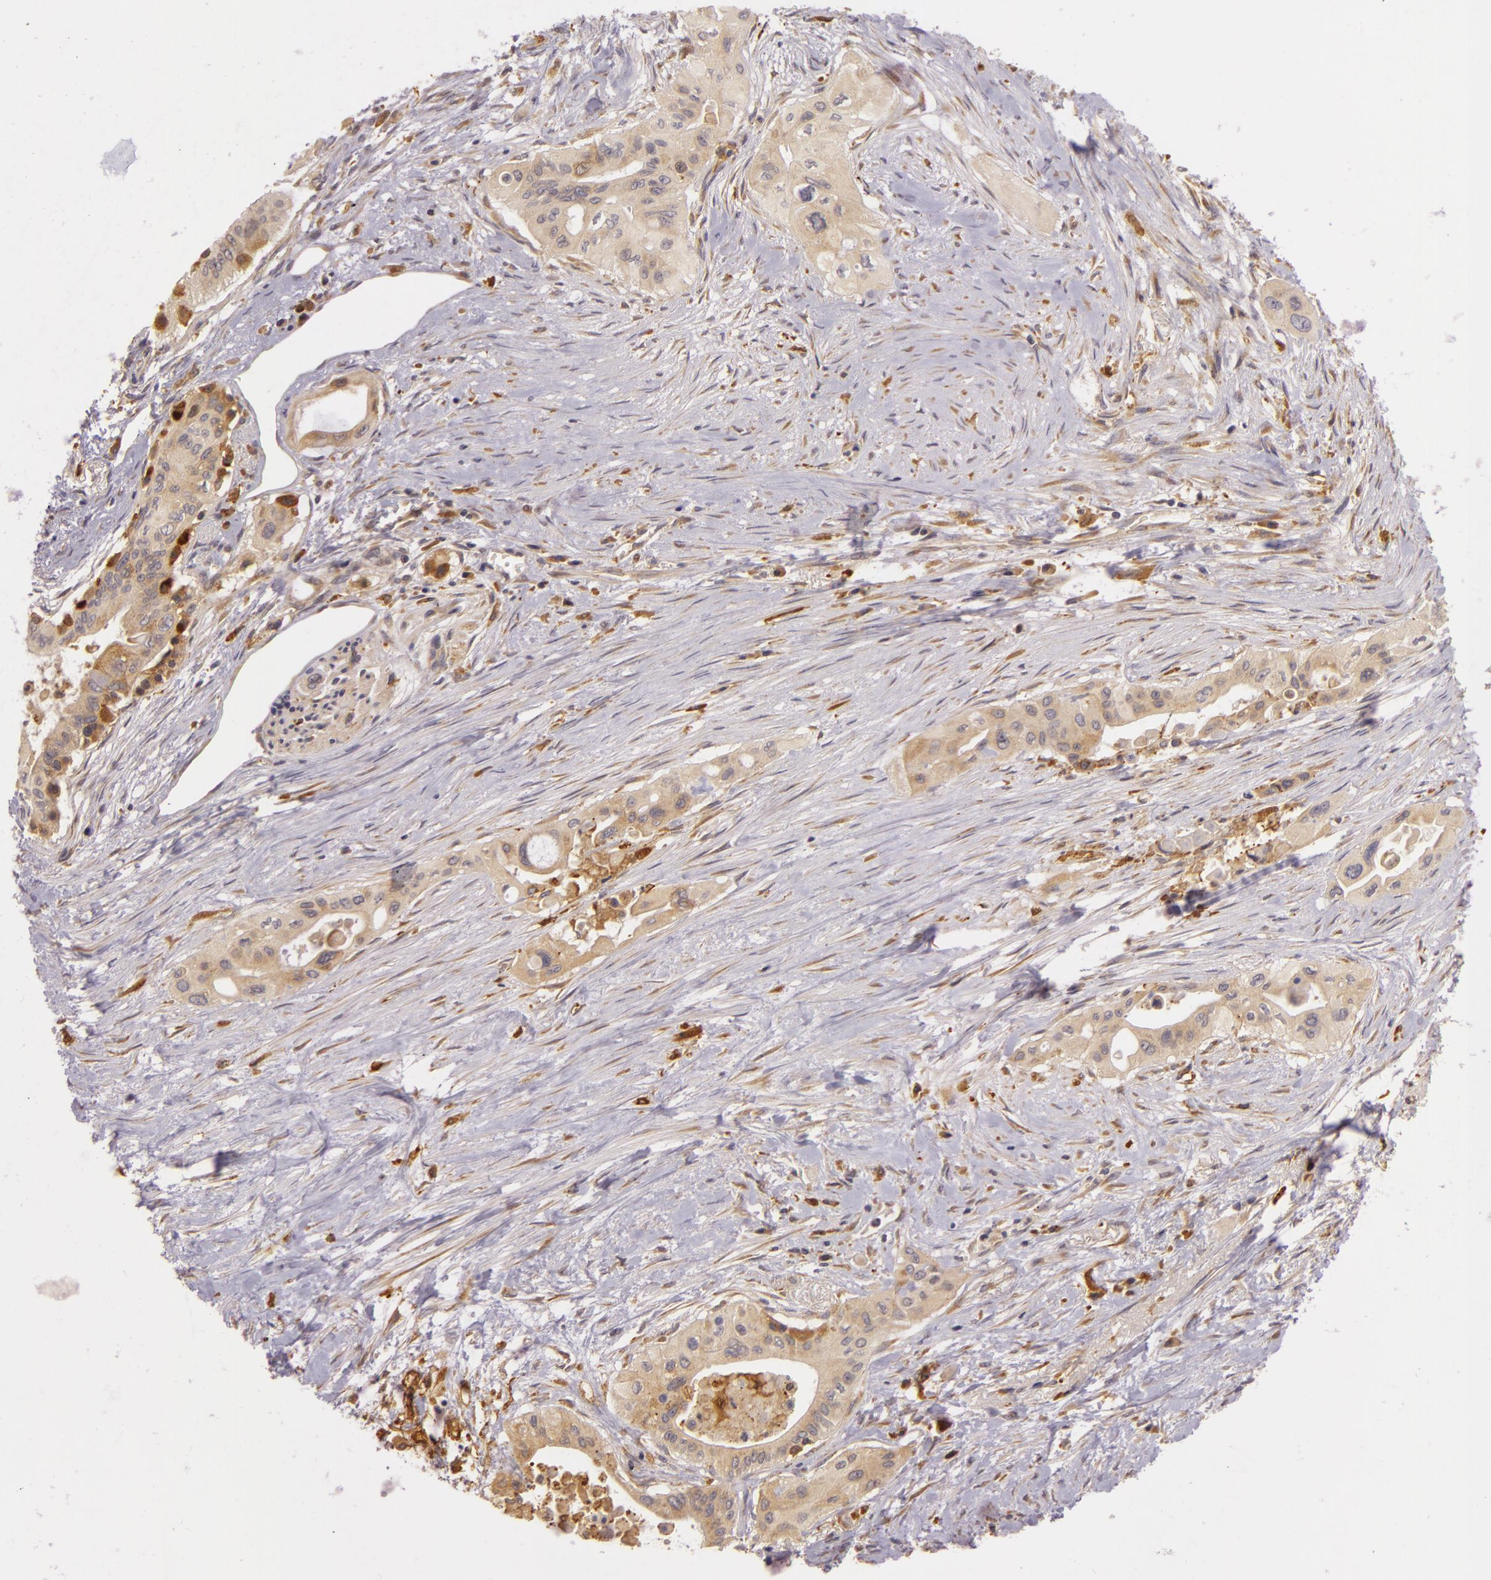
{"staining": {"intensity": "moderate", "quantity": ">75%", "location": "cytoplasmic/membranous"}, "tissue": "pancreatic cancer", "cell_type": "Tumor cells", "image_type": "cancer", "snomed": [{"axis": "morphology", "description": "Adenocarcinoma, NOS"}, {"axis": "topography", "description": "Pancreas"}], "caption": "Pancreatic cancer stained for a protein reveals moderate cytoplasmic/membranous positivity in tumor cells.", "gene": "PPP1R3F", "patient": {"sex": "male", "age": 77}}